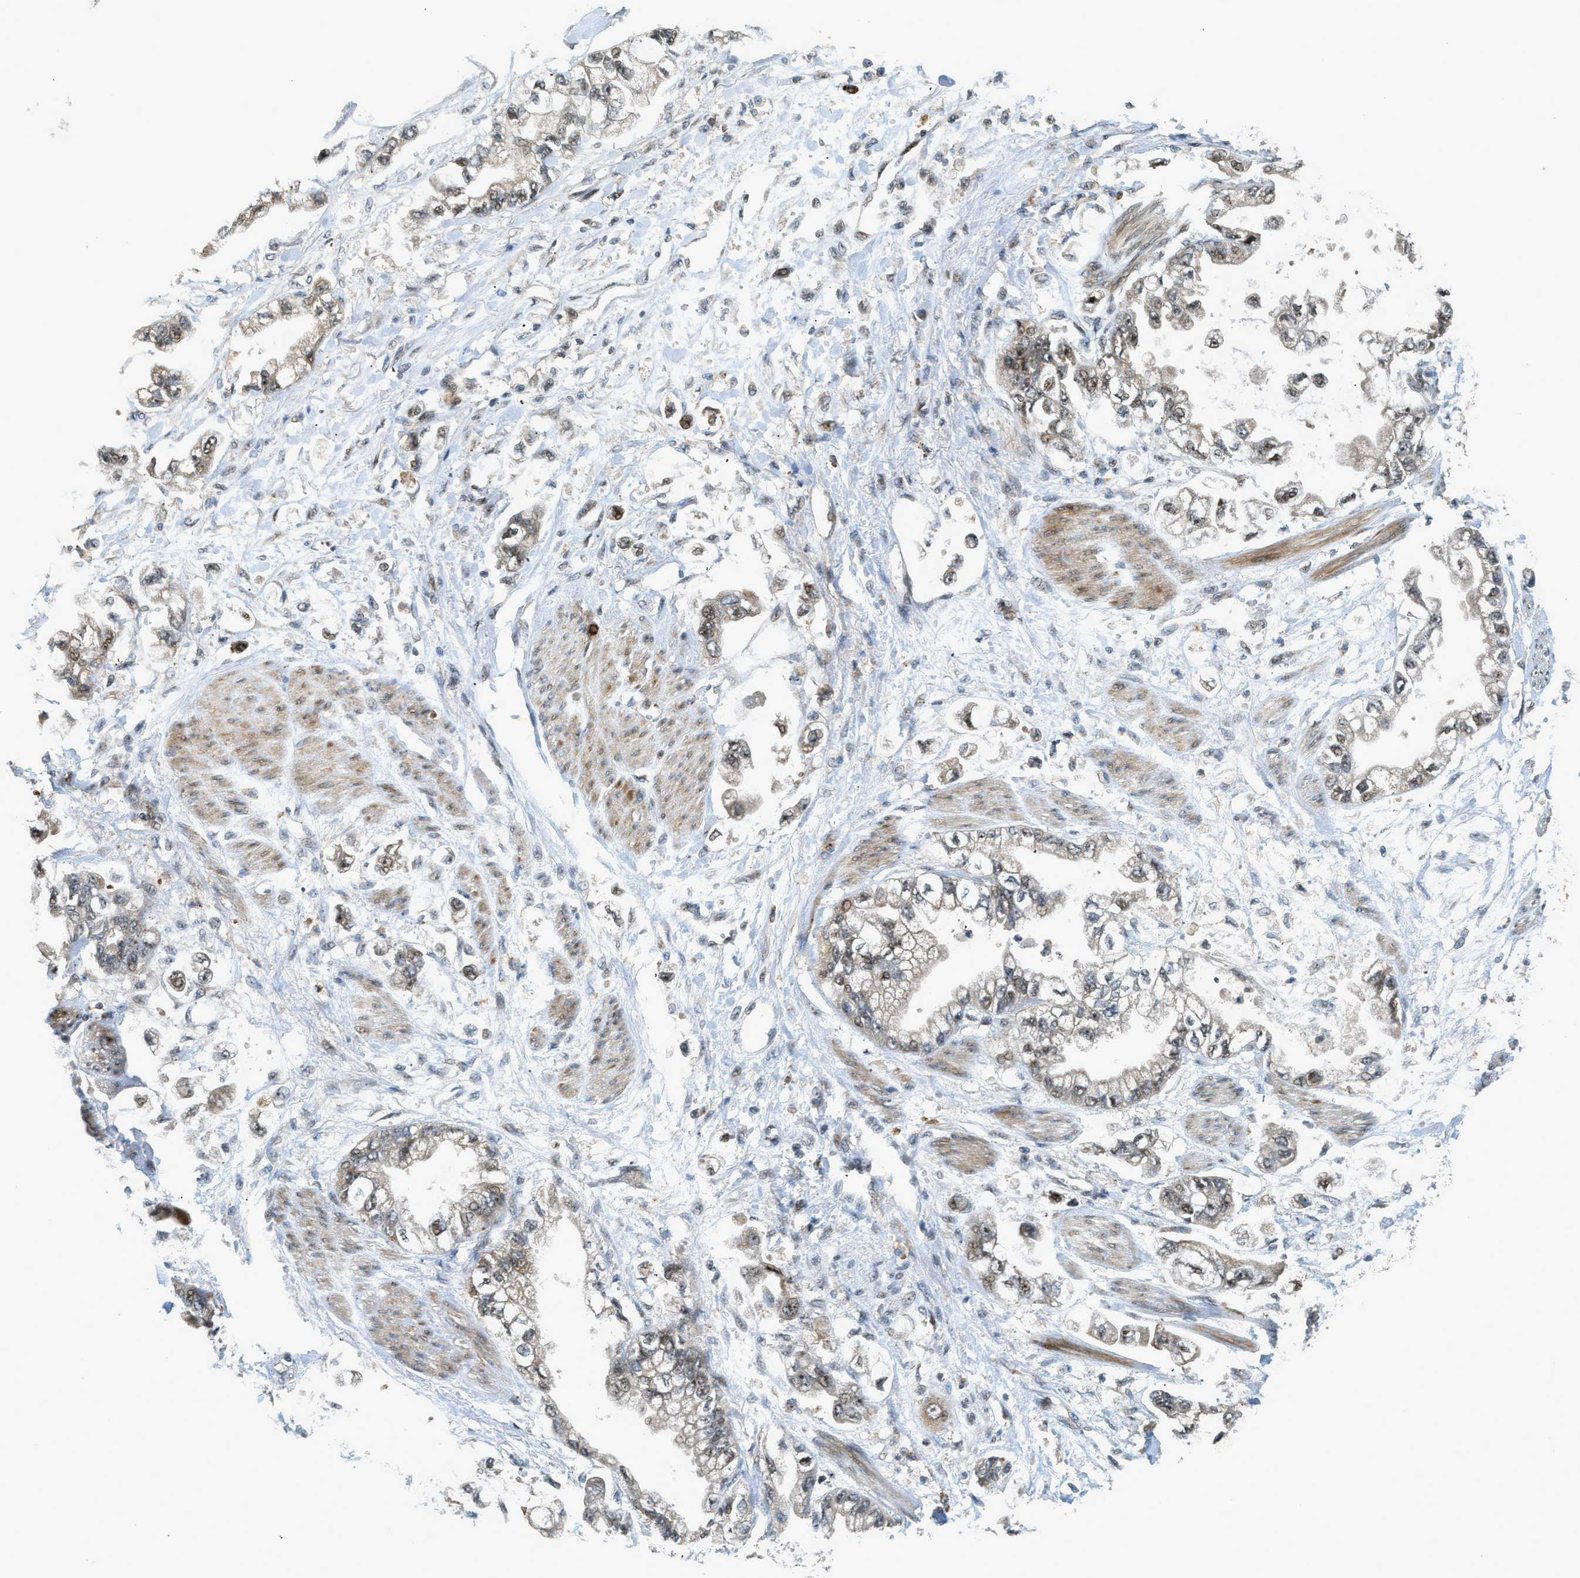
{"staining": {"intensity": "weak", "quantity": "25%-75%", "location": "nuclear"}, "tissue": "stomach cancer", "cell_type": "Tumor cells", "image_type": "cancer", "snomed": [{"axis": "morphology", "description": "Normal tissue, NOS"}, {"axis": "morphology", "description": "Adenocarcinoma, NOS"}, {"axis": "topography", "description": "Stomach"}], "caption": "Stomach cancer (adenocarcinoma) stained for a protein shows weak nuclear positivity in tumor cells.", "gene": "TRAPPC14", "patient": {"sex": "male", "age": 62}}